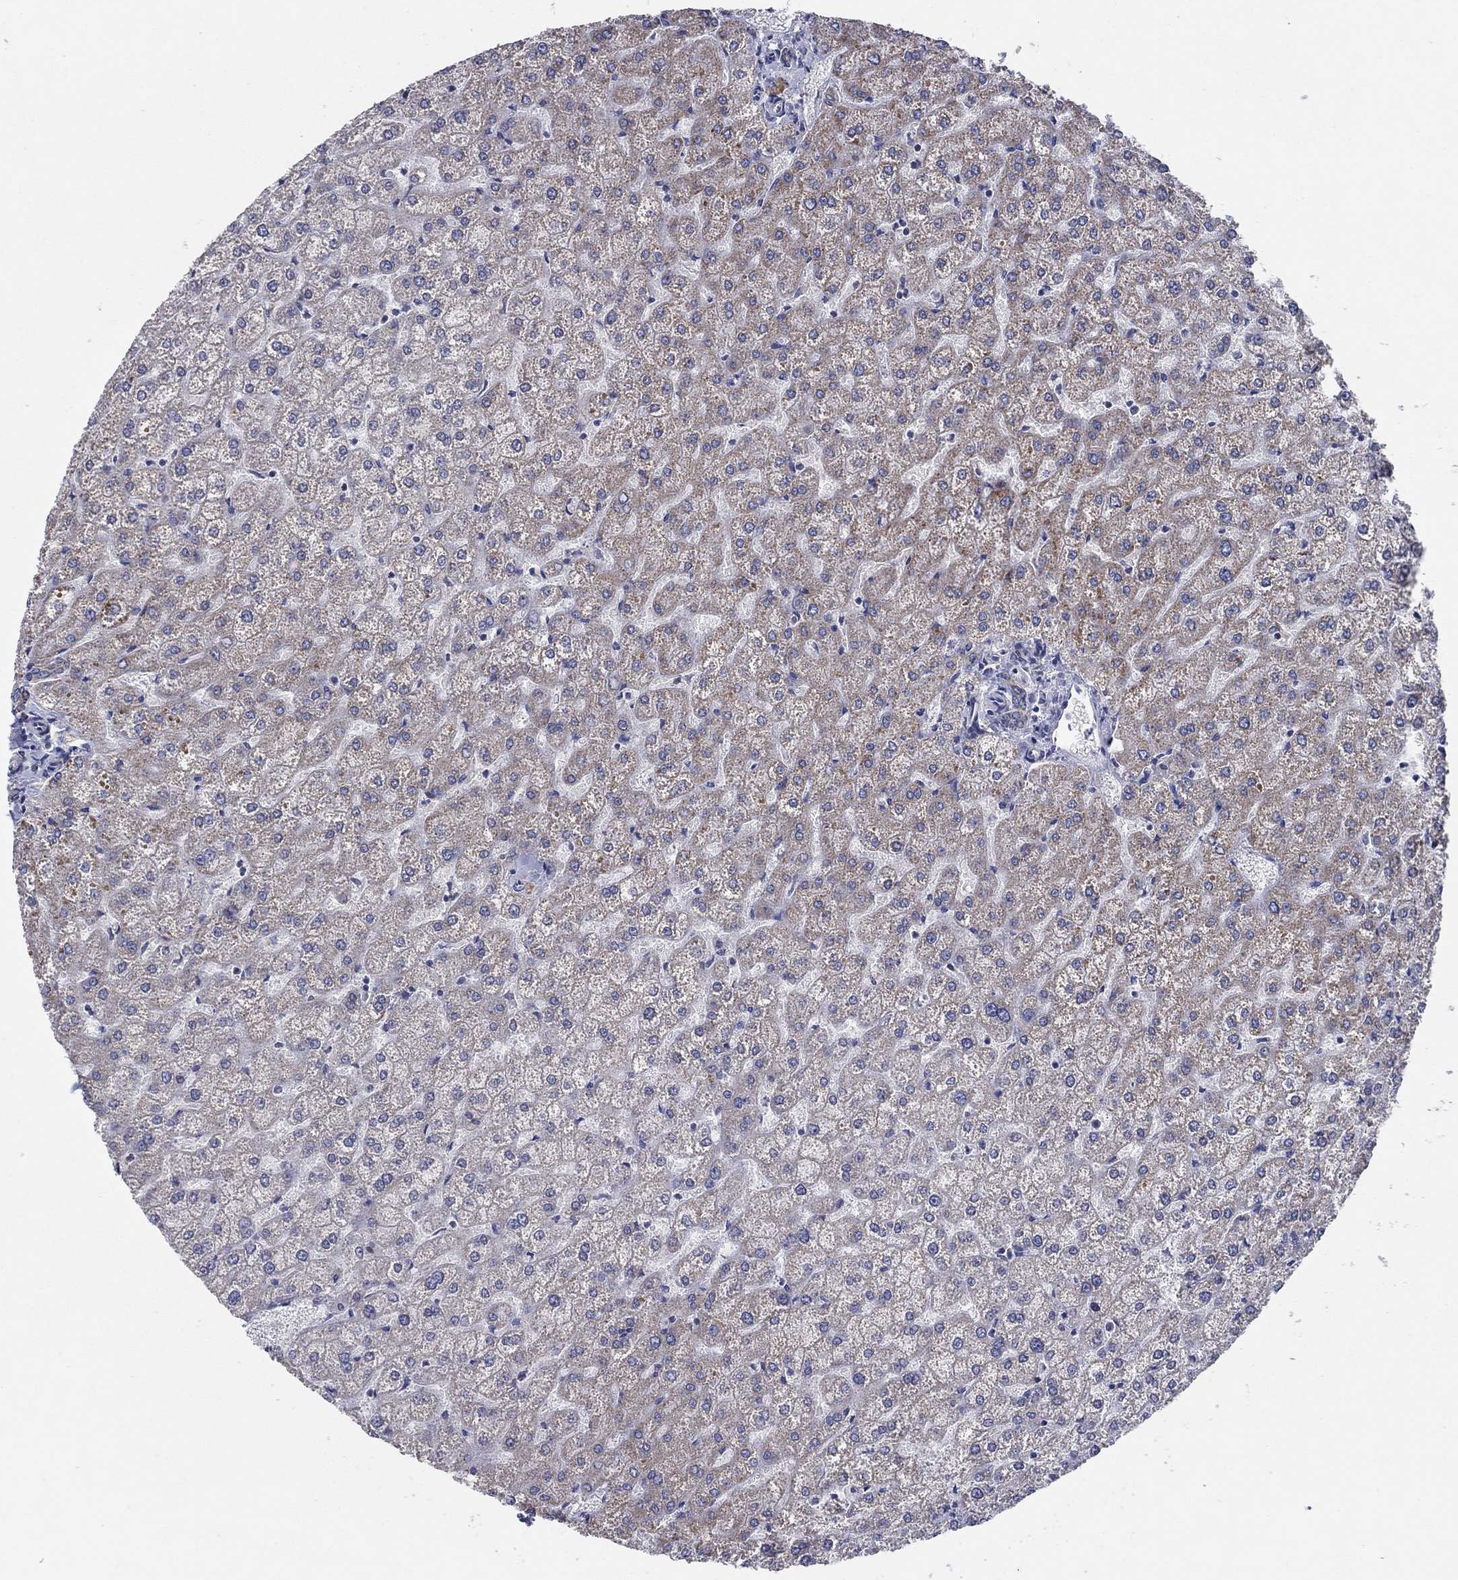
{"staining": {"intensity": "negative", "quantity": "none", "location": "none"}, "tissue": "liver", "cell_type": "Cholangiocytes", "image_type": "normal", "snomed": [{"axis": "morphology", "description": "Normal tissue, NOS"}, {"axis": "topography", "description": "Liver"}], "caption": "Immunohistochemistry (IHC) of unremarkable human liver shows no staining in cholangiocytes. (Brightfield microscopy of DAB immunohistochemistry at high magnification).", "gene": "C9orf85", "patient": {"sex": "female", "age": 32}}